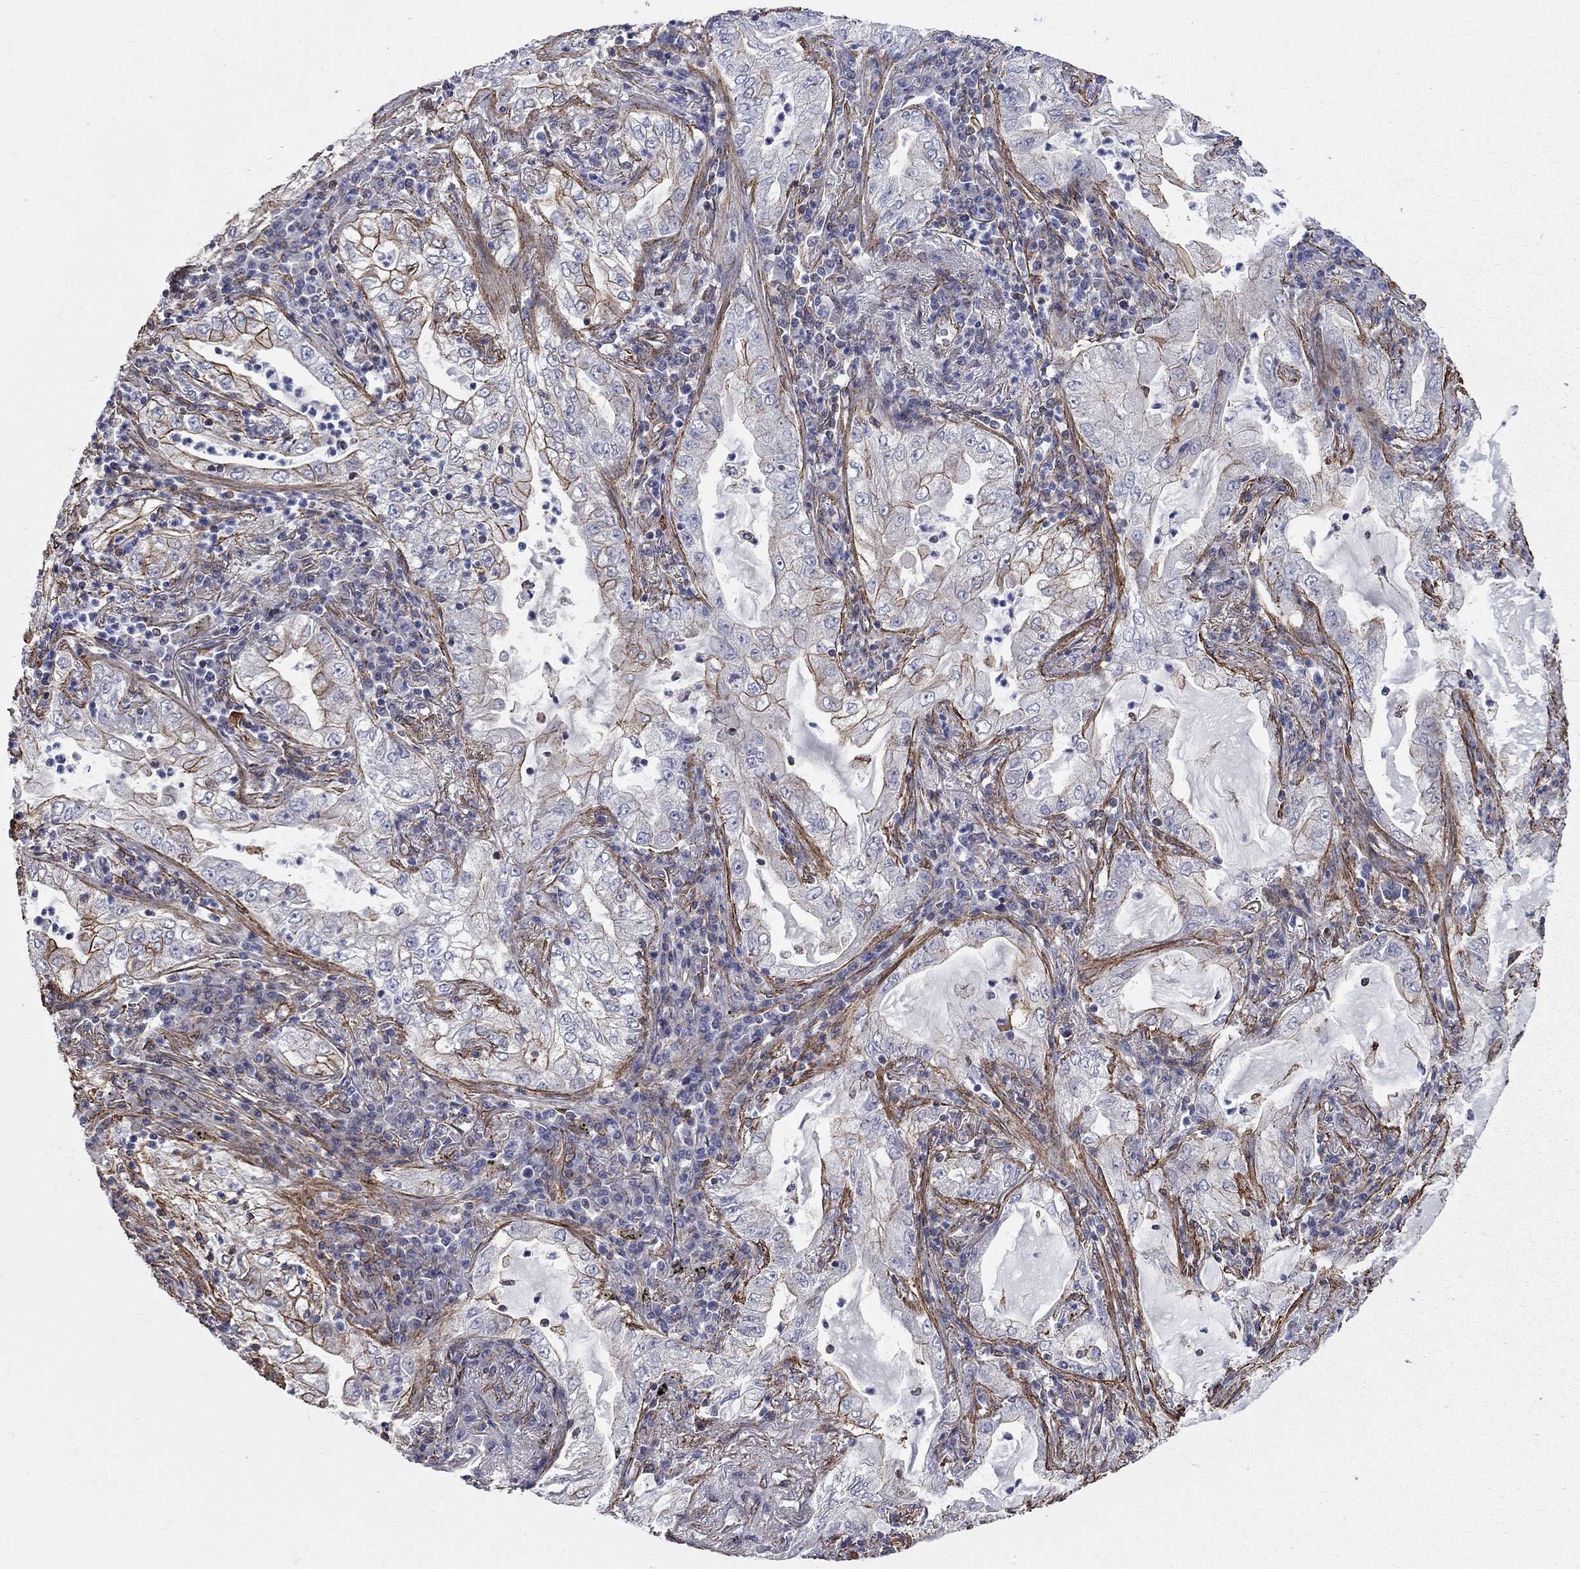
{"staining": {"intensity": "strong", "quantity": "<25%", "location": "cytoplasmic/membranous"}, "tissue": "lung cancer", "cell_type": "Tumor cells", "image_type": "cancer", "snomed": [{"axis": "morphology", "description": "Adenocarcinoma, NOS"}, {"axis": "topography", "description": "Lung"}], "caption": "Immunohistochemistry (IHC) histopathology image of human lung cancer stained for a protein (brown), which shows medium levels of strong cytoplasmic/membranous positivity in about <25% of tumor cells.", "gene": "BICDL2", "patient": {"sex": "female", "age": 73}}